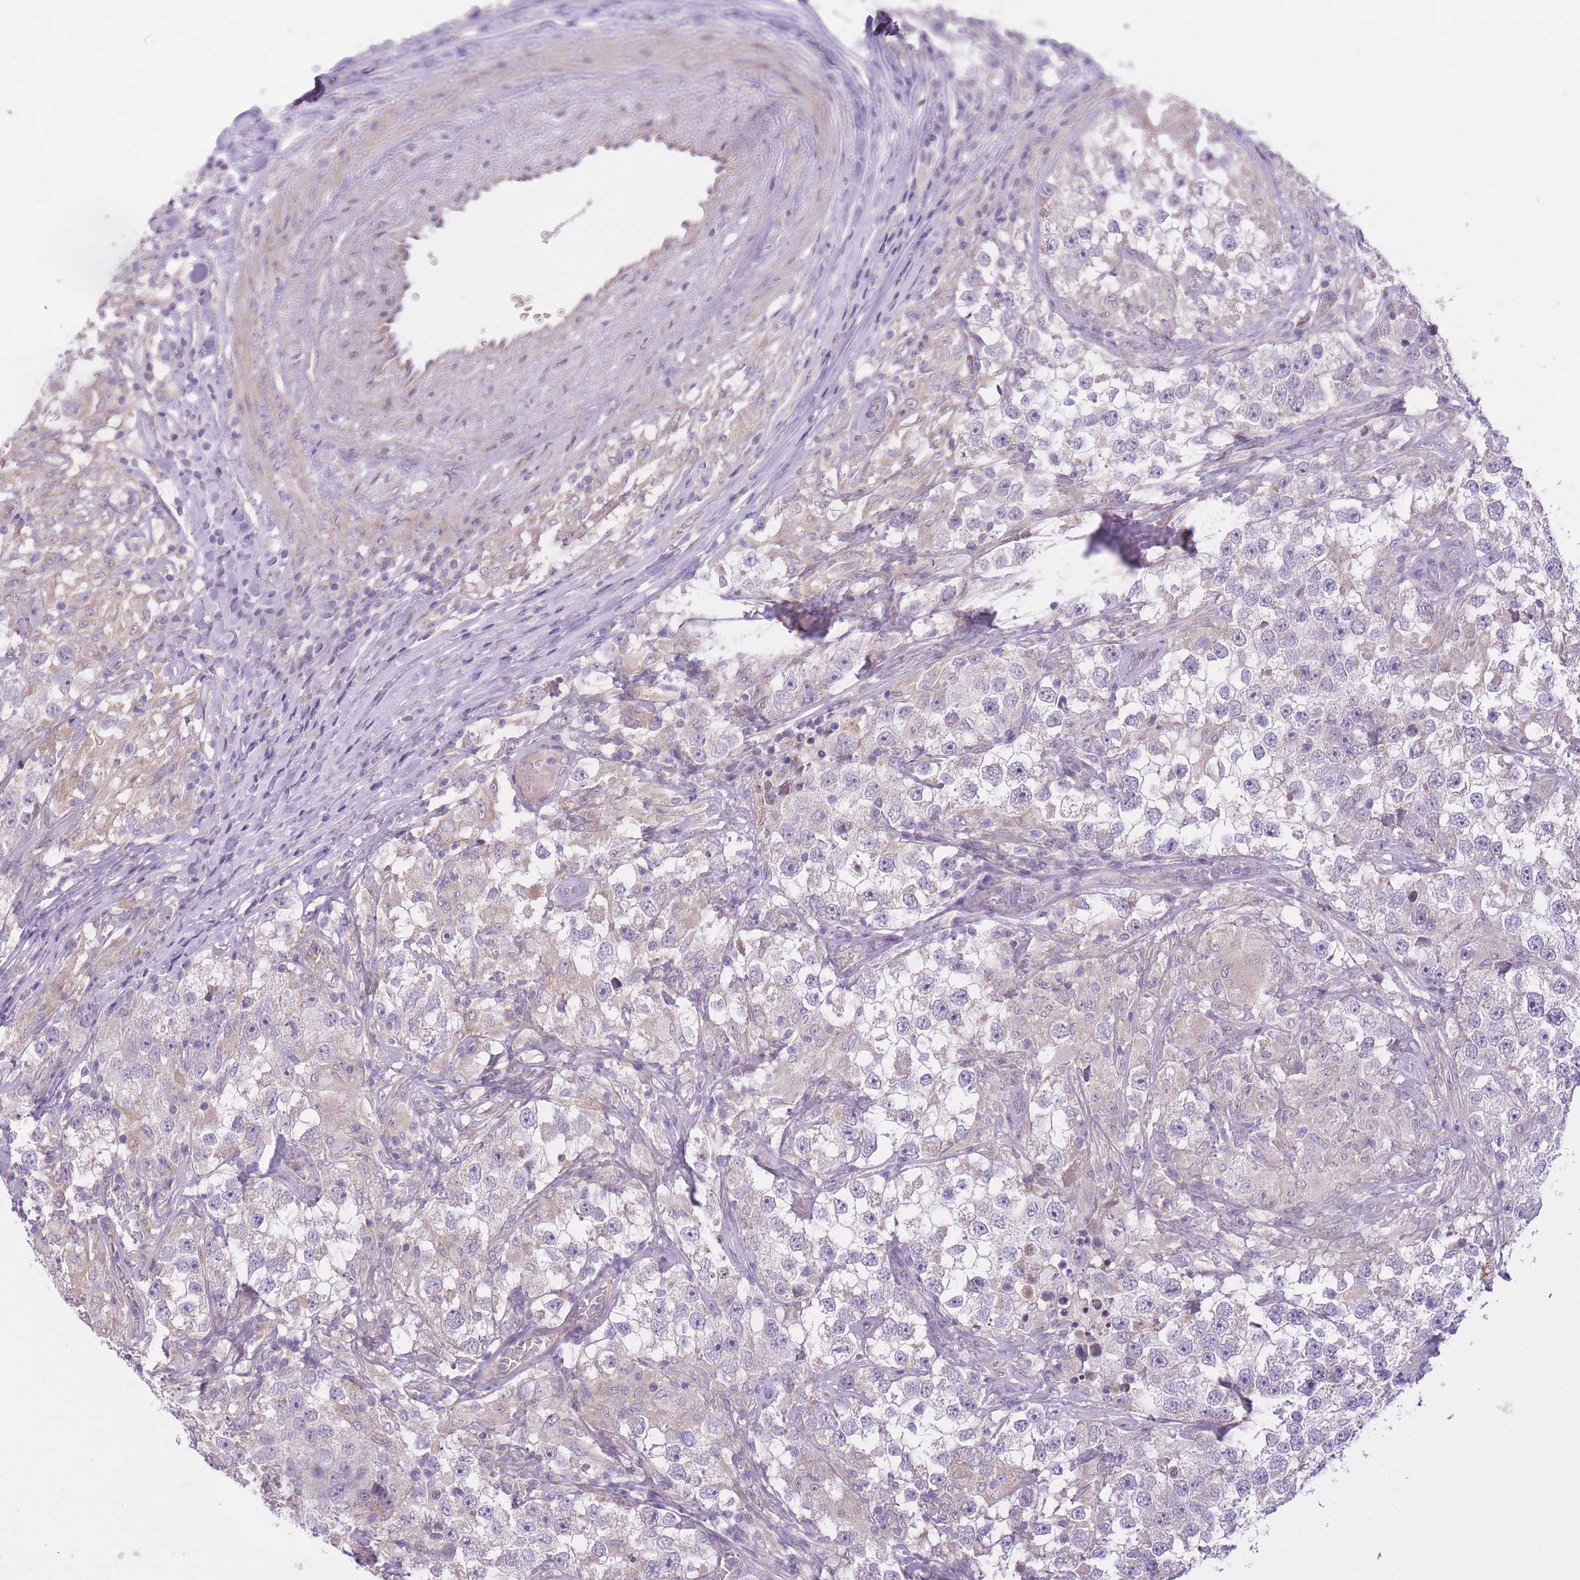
{"staining": {"intensity": "negative", "quantity": "none", "location": "none"}, "tissue": "testis cancer", "cell_type": "Tumor cells", "image_type": "cancer", "snomed": [{"axis": "morphology", "description": "Seminoma, NOS"}, {"axis": "topography", "description": "Testis"}], "caption": "IHC histopathology image of neoplastic tissue: seminoma (testis) stained with DAB (3,3'-diaminobenzidine) exhibits no significant protein expression in tumor cells.", "gene": "REV1", "patient": {"sex": "male", "age": 46}}